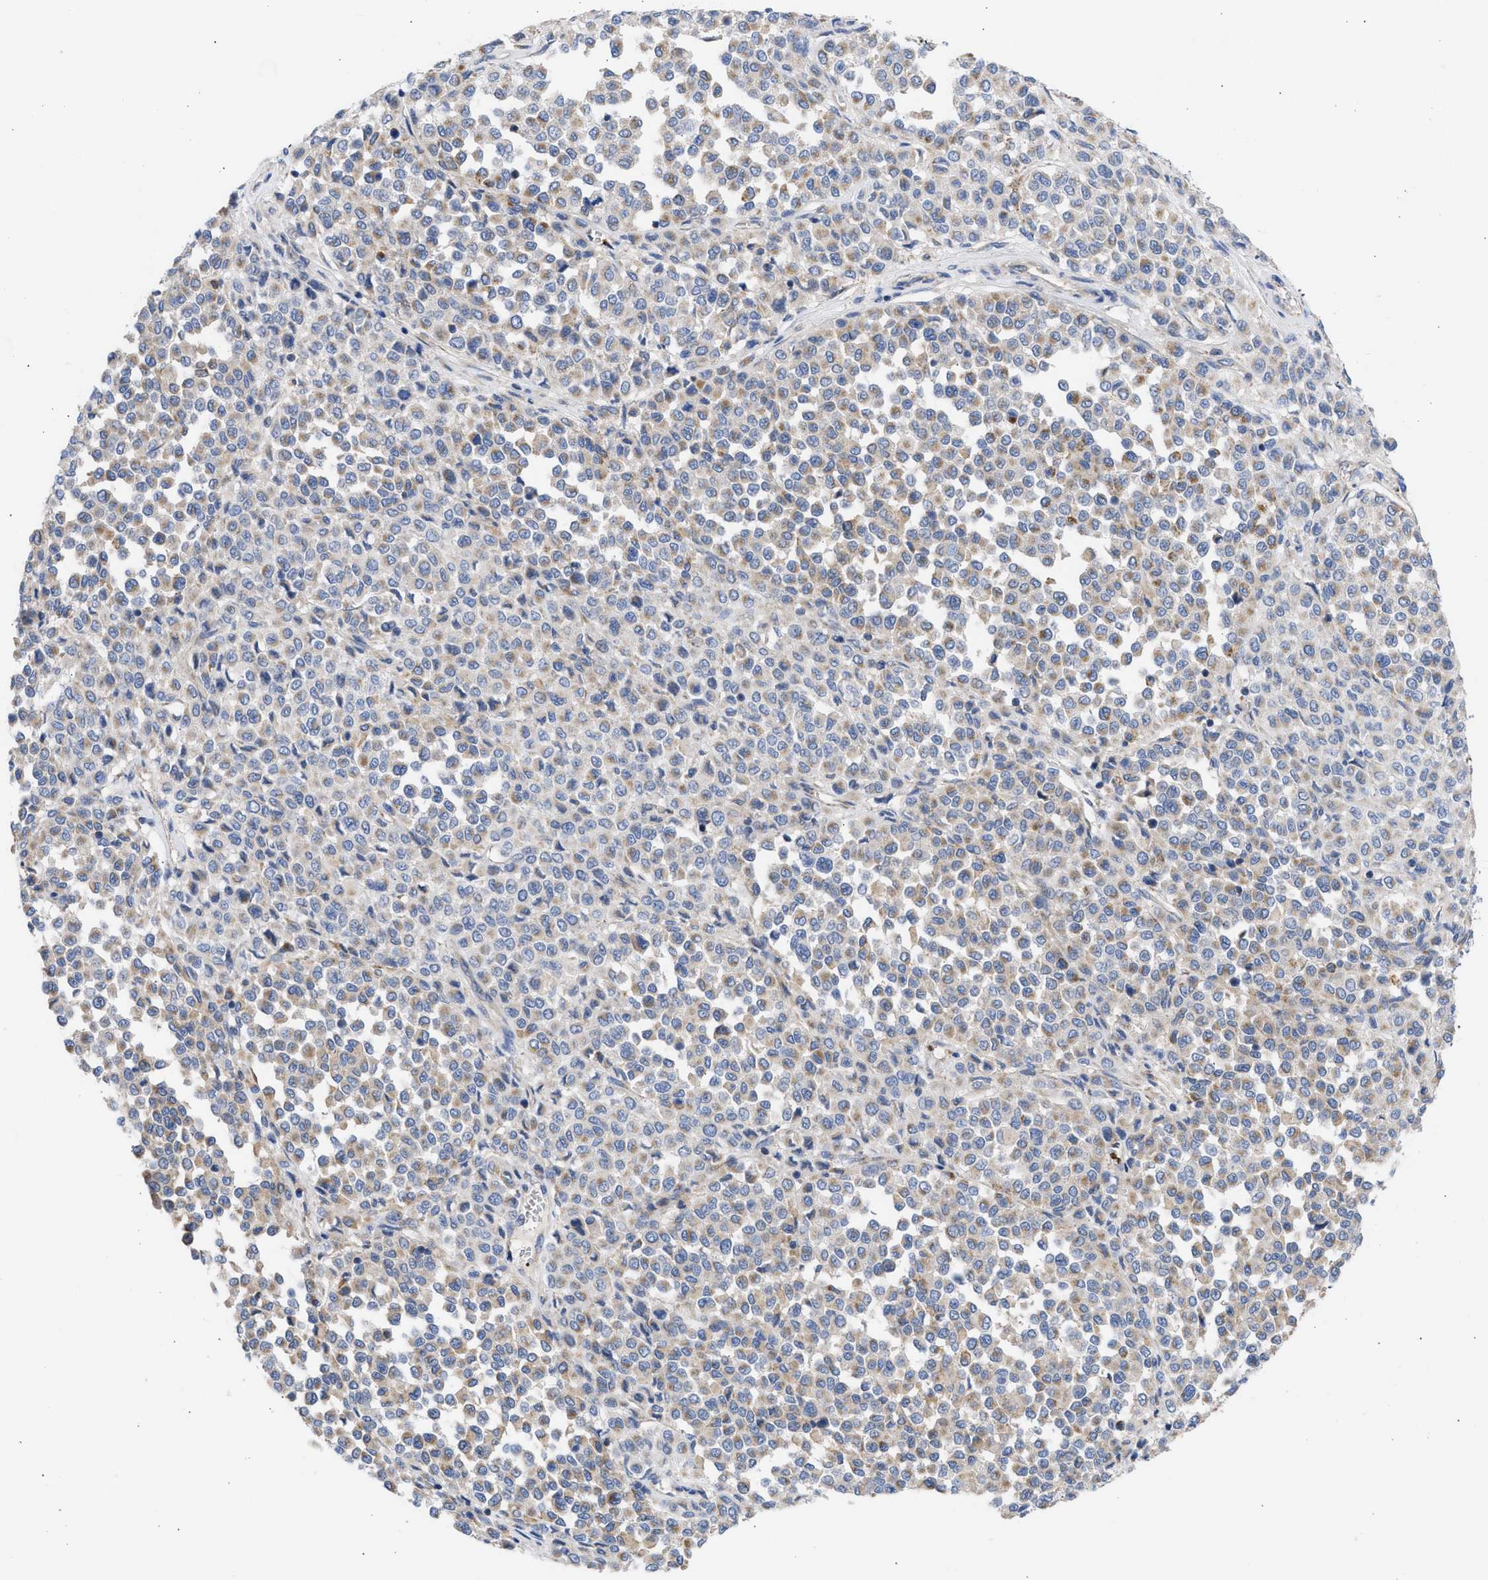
{"staining": {"intensity": "moderate", "quantity": "<25%", "location": "cytoplasmic/membranous"}, "tissue": "melanoma", "cell_type": "Tumor cells", "image_type": "cancer", "snomed": [{"axis": "morphology", "description": "Malignant melanoma, Metastatic site"}, {"axis": "topography", "description": "Pancreas"}], "caption": "Immunohistochemical staining of human malignant melanoma (metastatic site) displays low levels of moderate cytoplasmic/membranous protein positivity in approximately <25% of tumor cells.", "gene": "BTG3", "patient": {"sex": "female", "age": 30}}